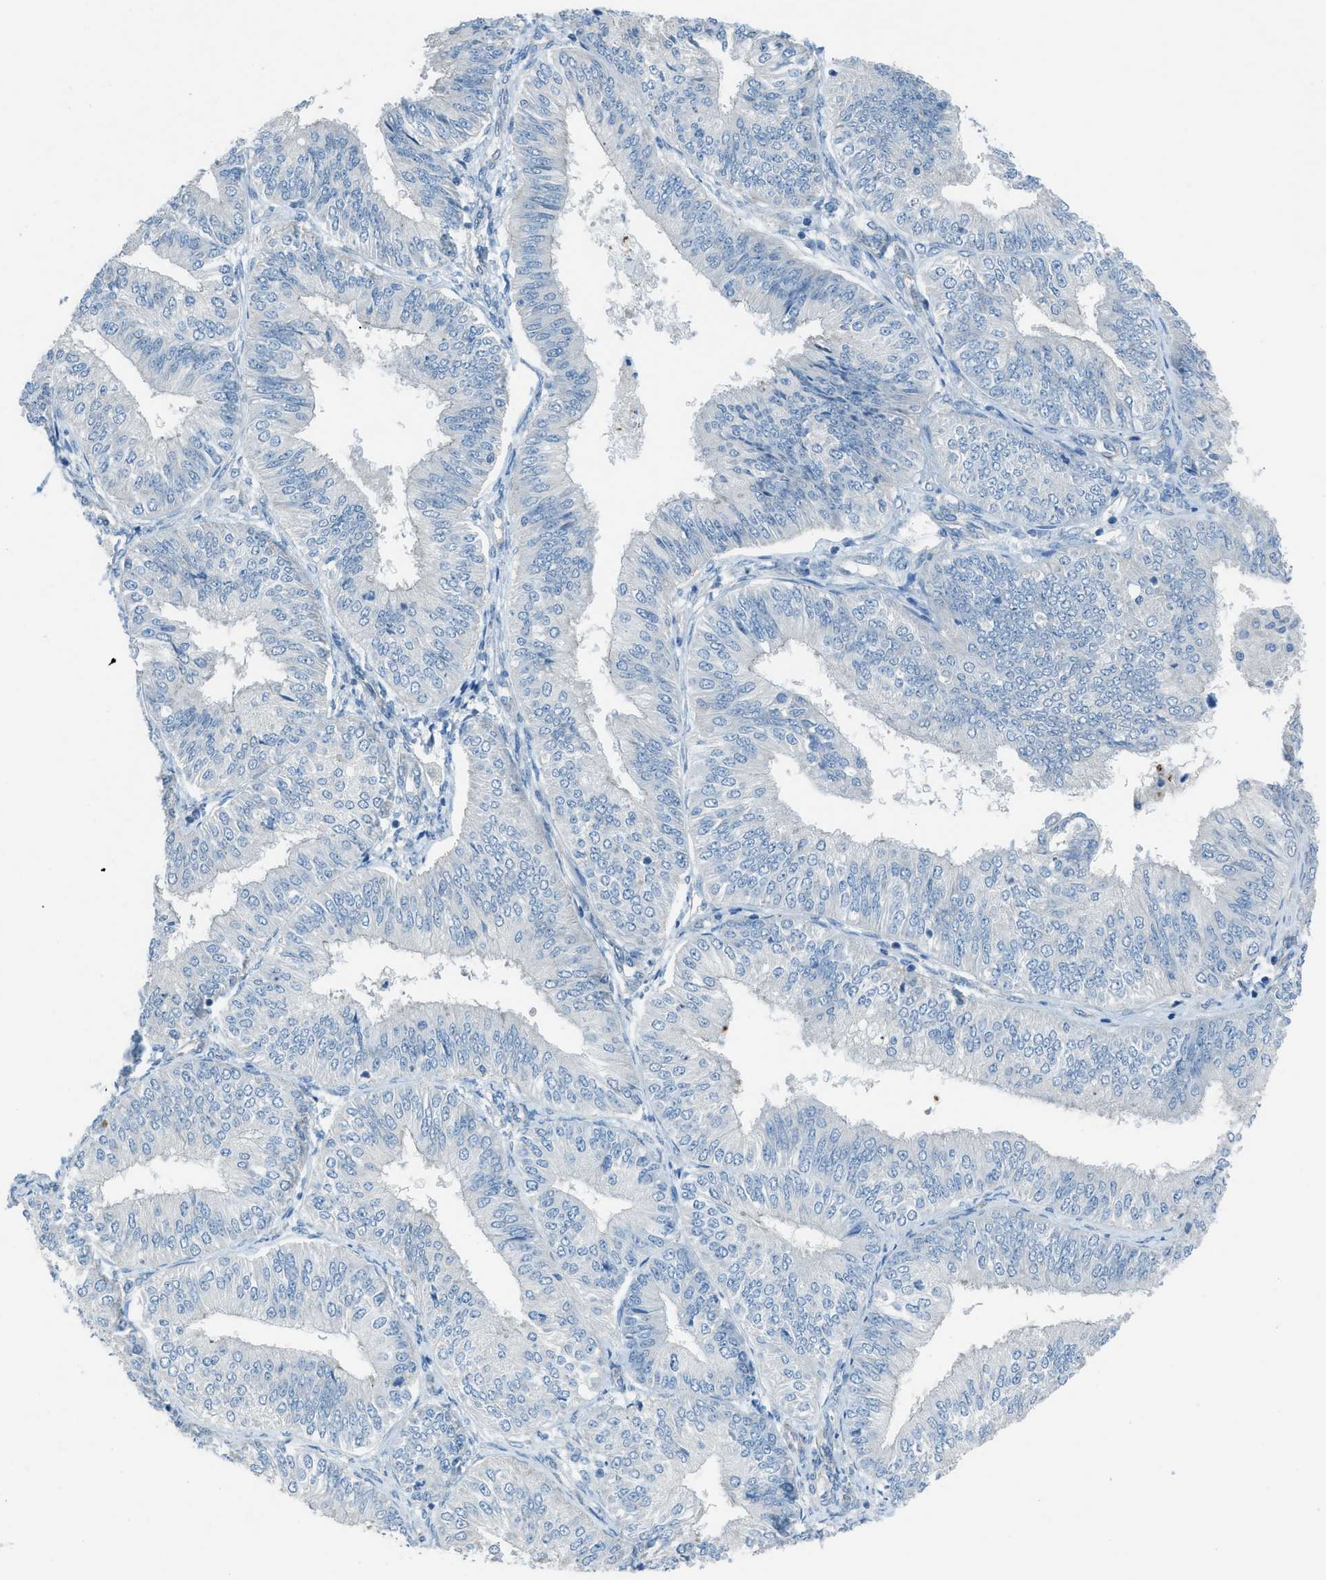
{"staining": {"intensity": "negative", "quantity": "none", "location": "none"}, "tissue": "endometrial cancer", "cell_type": "Tumor cells", "image_type": "cancer", "snomed": [{"axis": "morphology", "description": "Adenocarcinoma, NOS"}, {"axis": "topography", "description": "Endometrium"}], "caption": "Tumor cells are negative for brown protein staining in adenocarcinoma (endometrial).", "gene": "PRKN", "patient": {"sex": "female", "age": 58}}